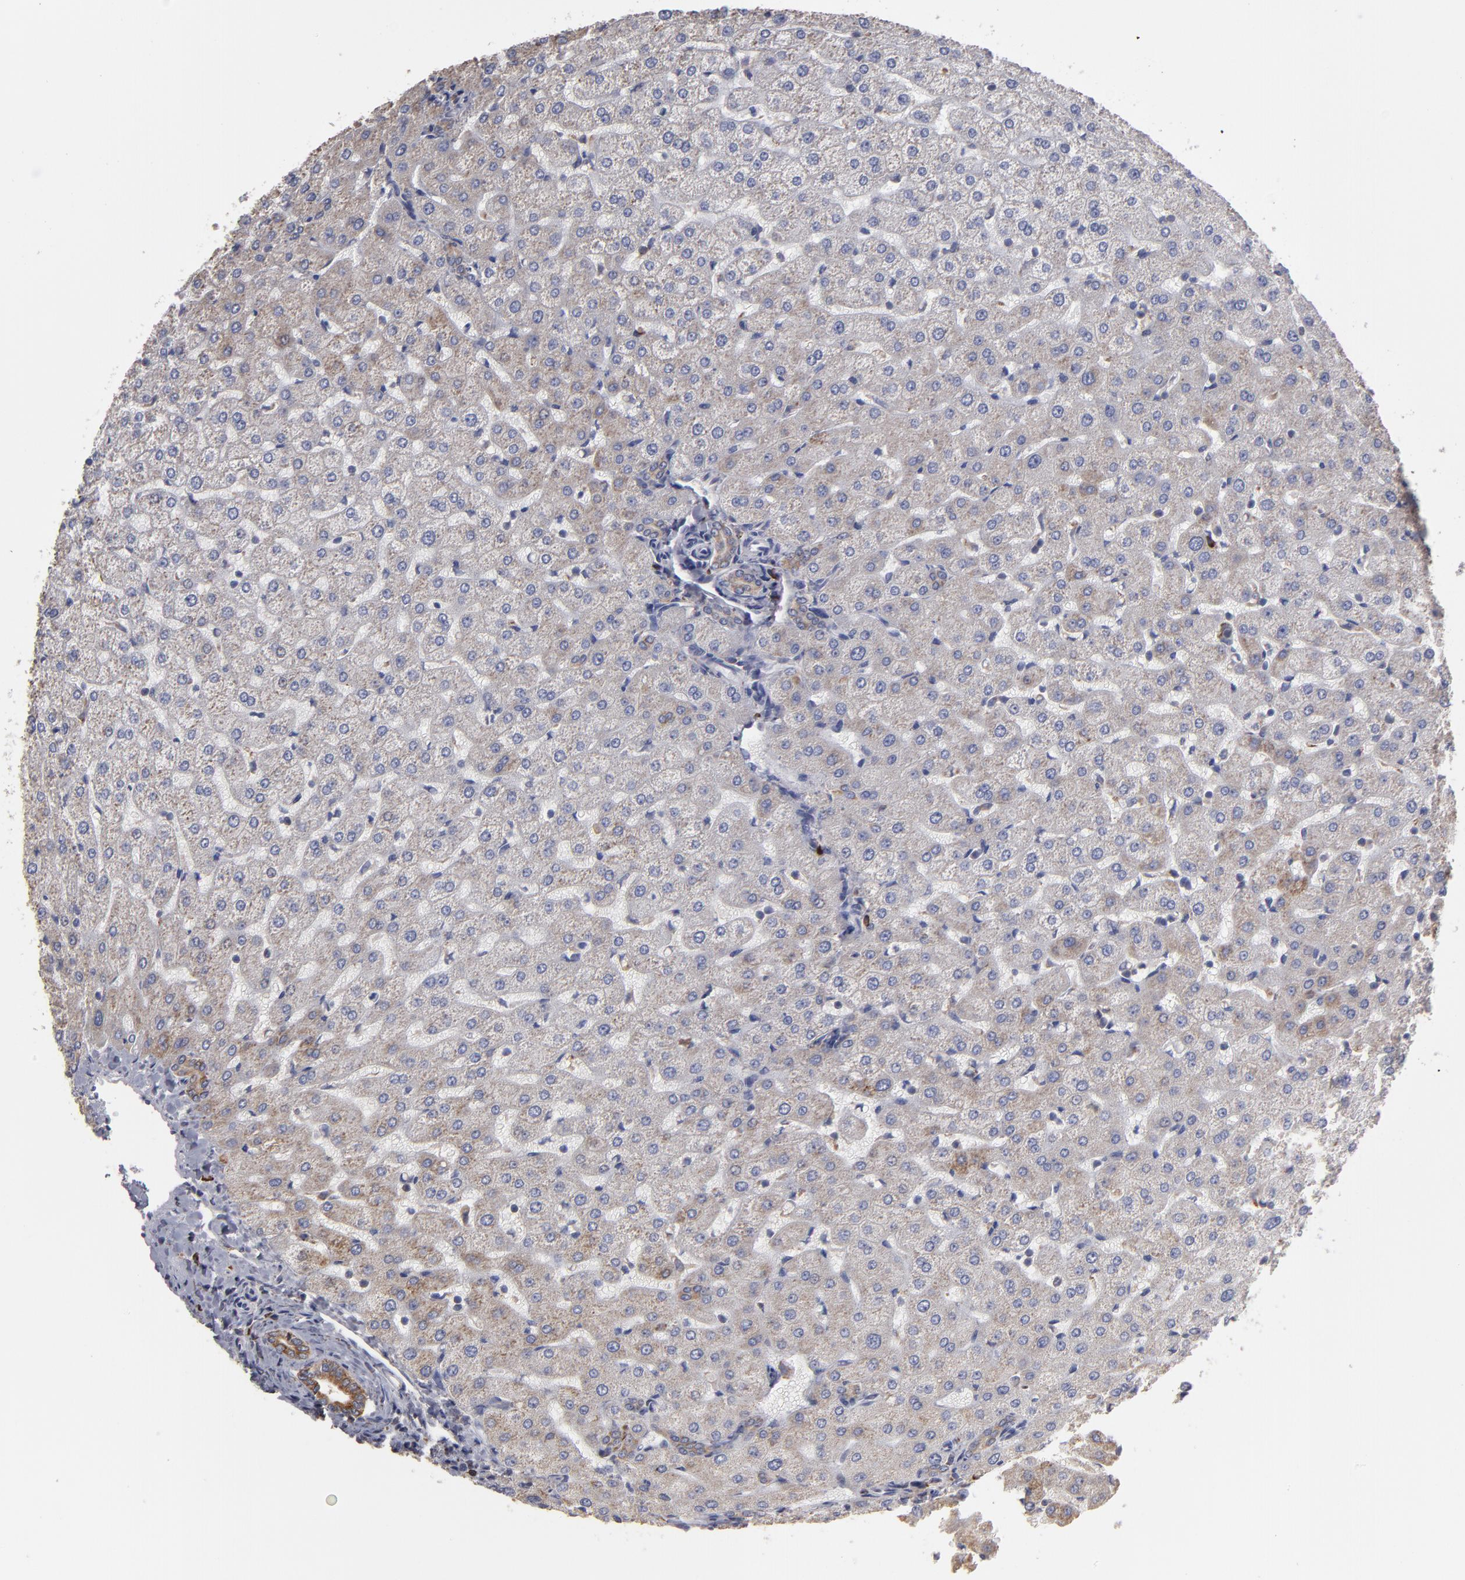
{"staining": {"intensity": "weak", "quantity": ">75%", "location": "cytoplasmic/membranous"}, "tissue": "liver", "cell_type": "Cholangiocytes", "image_type": "normal", "snomed": [{"axis": "morphology", "description": "Normal tissue, NOS"}, {"axis": "morphology", "description": "Fibrosis, NOS"}, {"axis": "topography", "description": "Liver"}], "caption": "Immunohistochemistry photomicrograph of unremarkable liver: human liver stained using immunohistochemistry exhibits low levels of weak protein expression localized specifically in the cytoplasmic/membranous of cholangiocytes, appearing as a cytoplasmic/membranous brown color.", "gene": "SND1", "patient": {"sex": "female", "age": 29}}